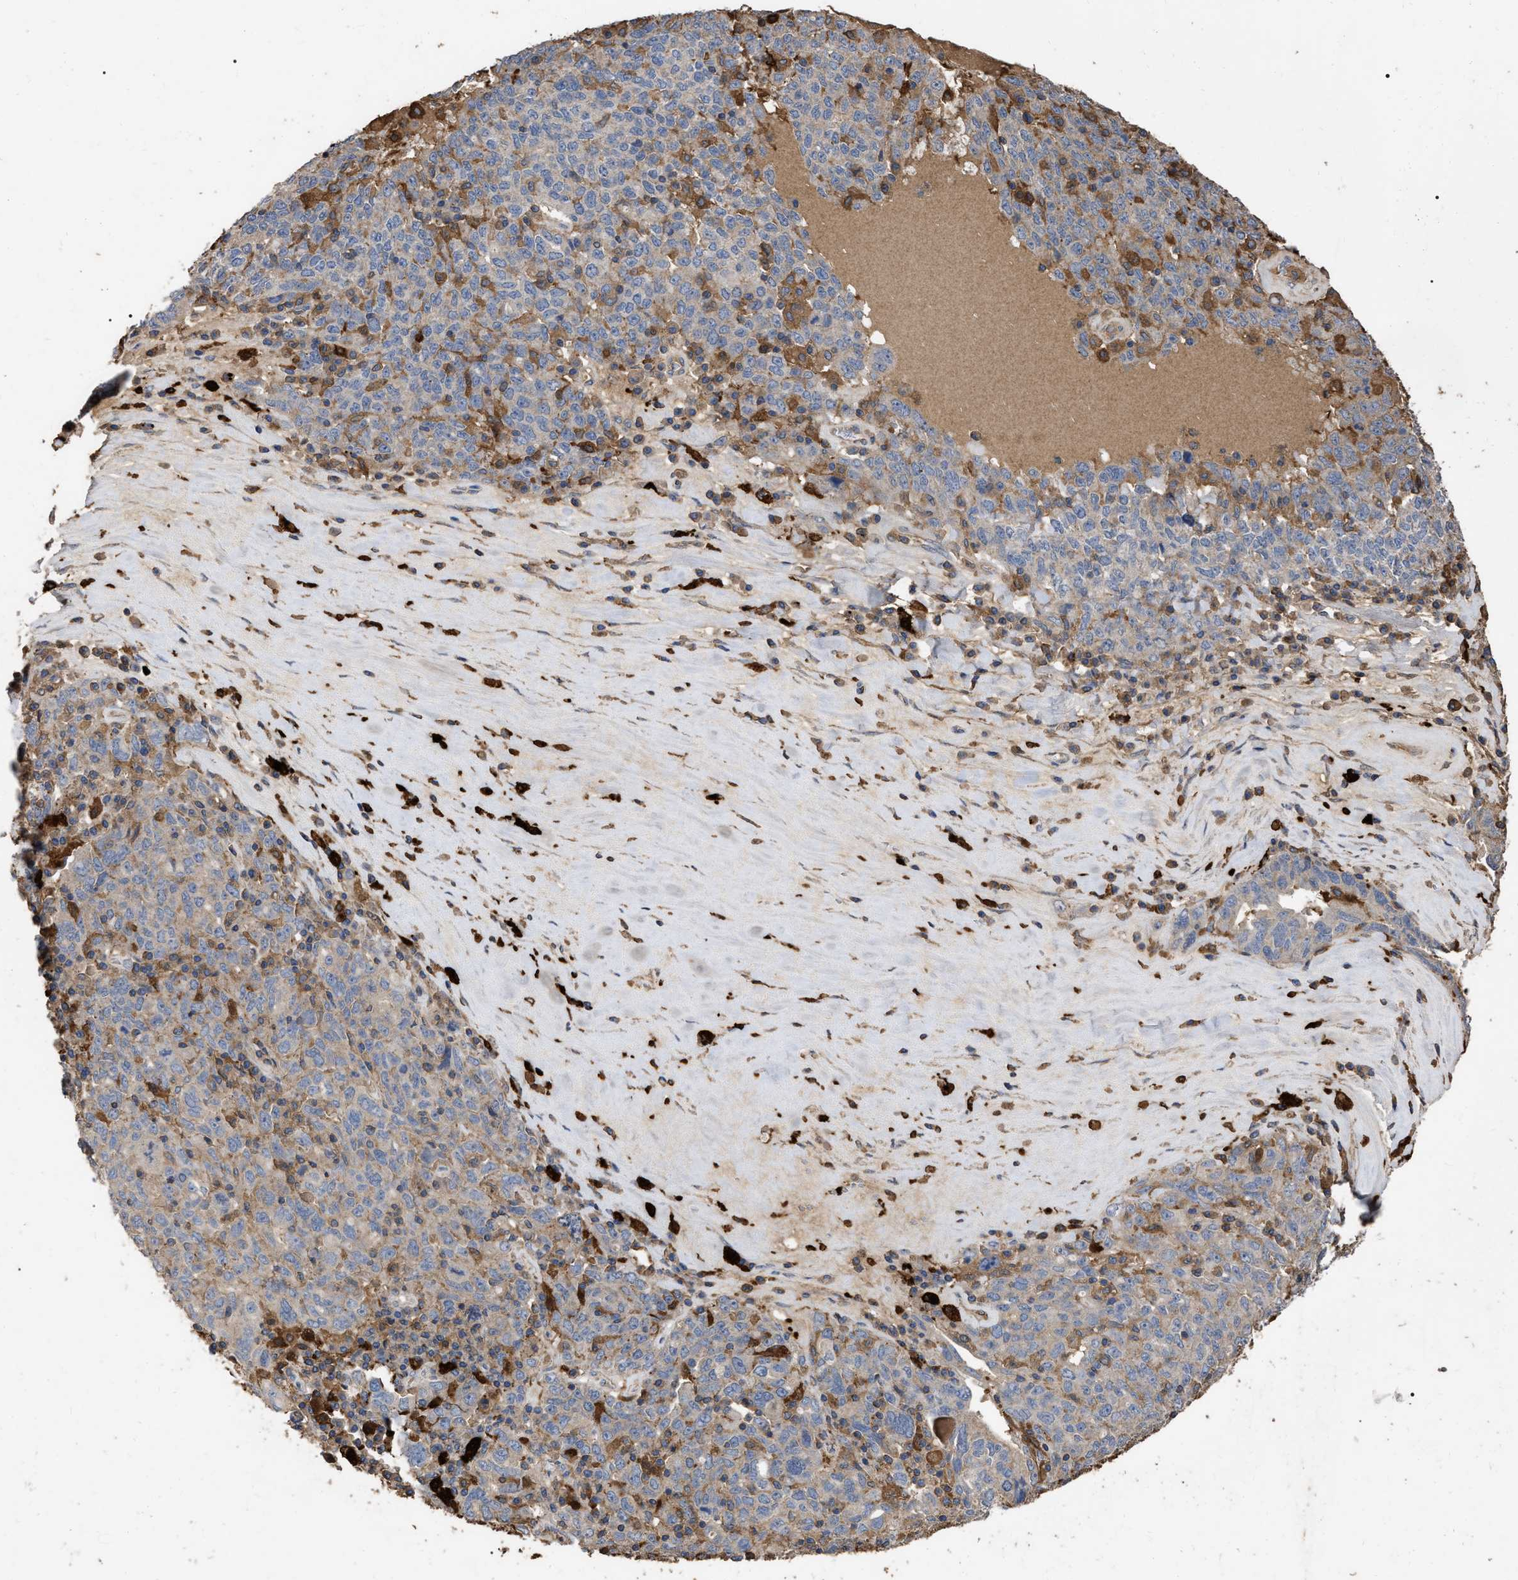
{"staining": {"intensity": "negative", "quantity": "none", "location": "none"}, "tissue": "ovarian cancer", "cell_type": "Tumor cells", "image_type": "cancer", "snomed": [{"axis": "morphology", "description": "Carcinoma, endometroid"}, {"axis": "topography", "description": "Ovary"}], "caption": "Tumor cells show no significant protein expression in ovarian endometroid carcinoma.", "gene": "GPR179", "patient": {"sex": "female", "age": 62}}